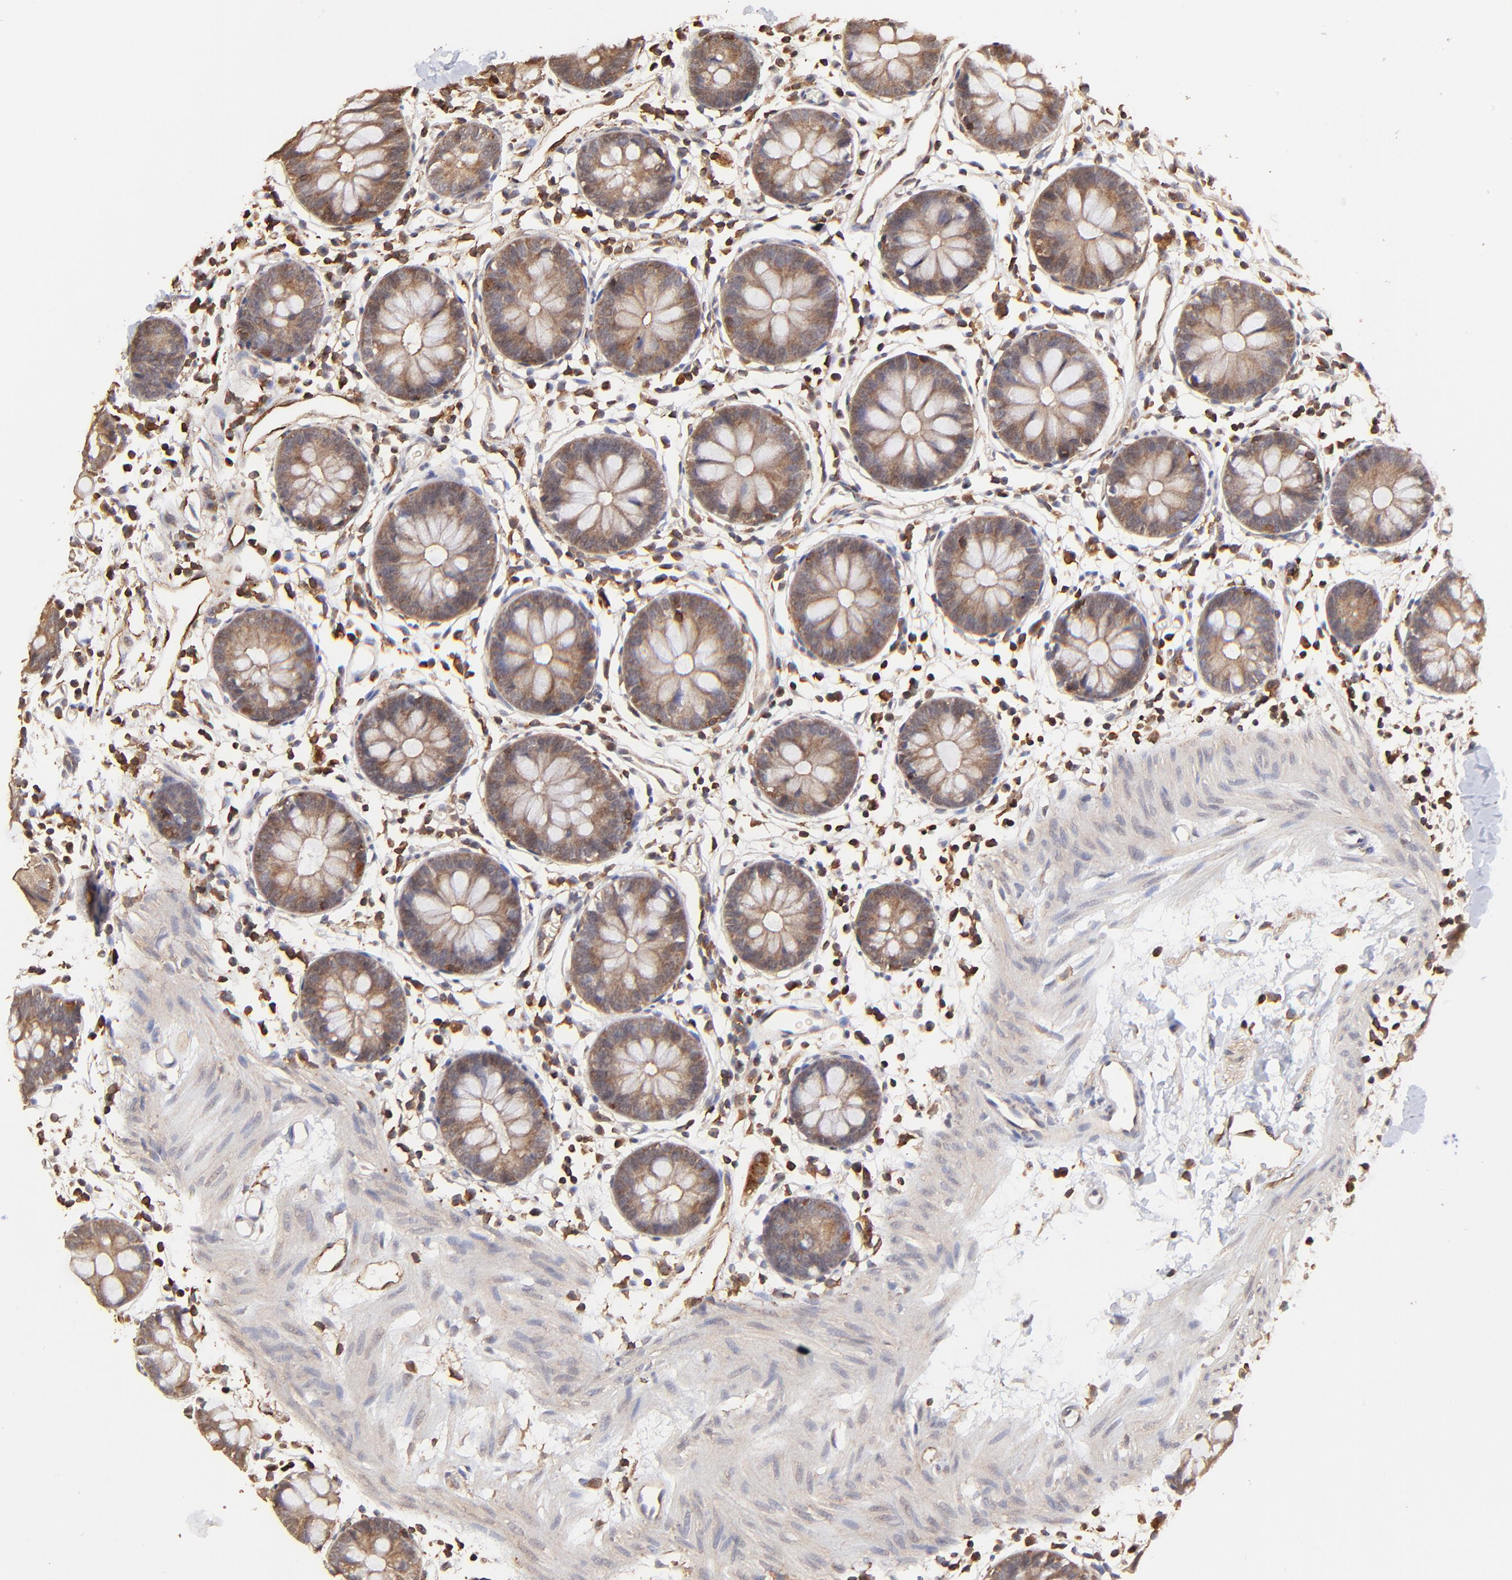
{"staining": {"intensity": "weak", "quantity": ">75%", "location": "cytoplasmic/membranous"}, "tissue": "colon", "cell_type": "Endothelial cells", "image_type": "normal", "snomed": [{"axis": "morphology", "description": "Normal tissue, NOS"}, {"axis": "topography", "description": "Colon"}], "caption": "A low amount of weak cytoplasmic/membranous positivity is identified in about >75% of endothelial cells in benign colon.", "gene": "STON2", "patient": {"sex": "male", "age": 14}}